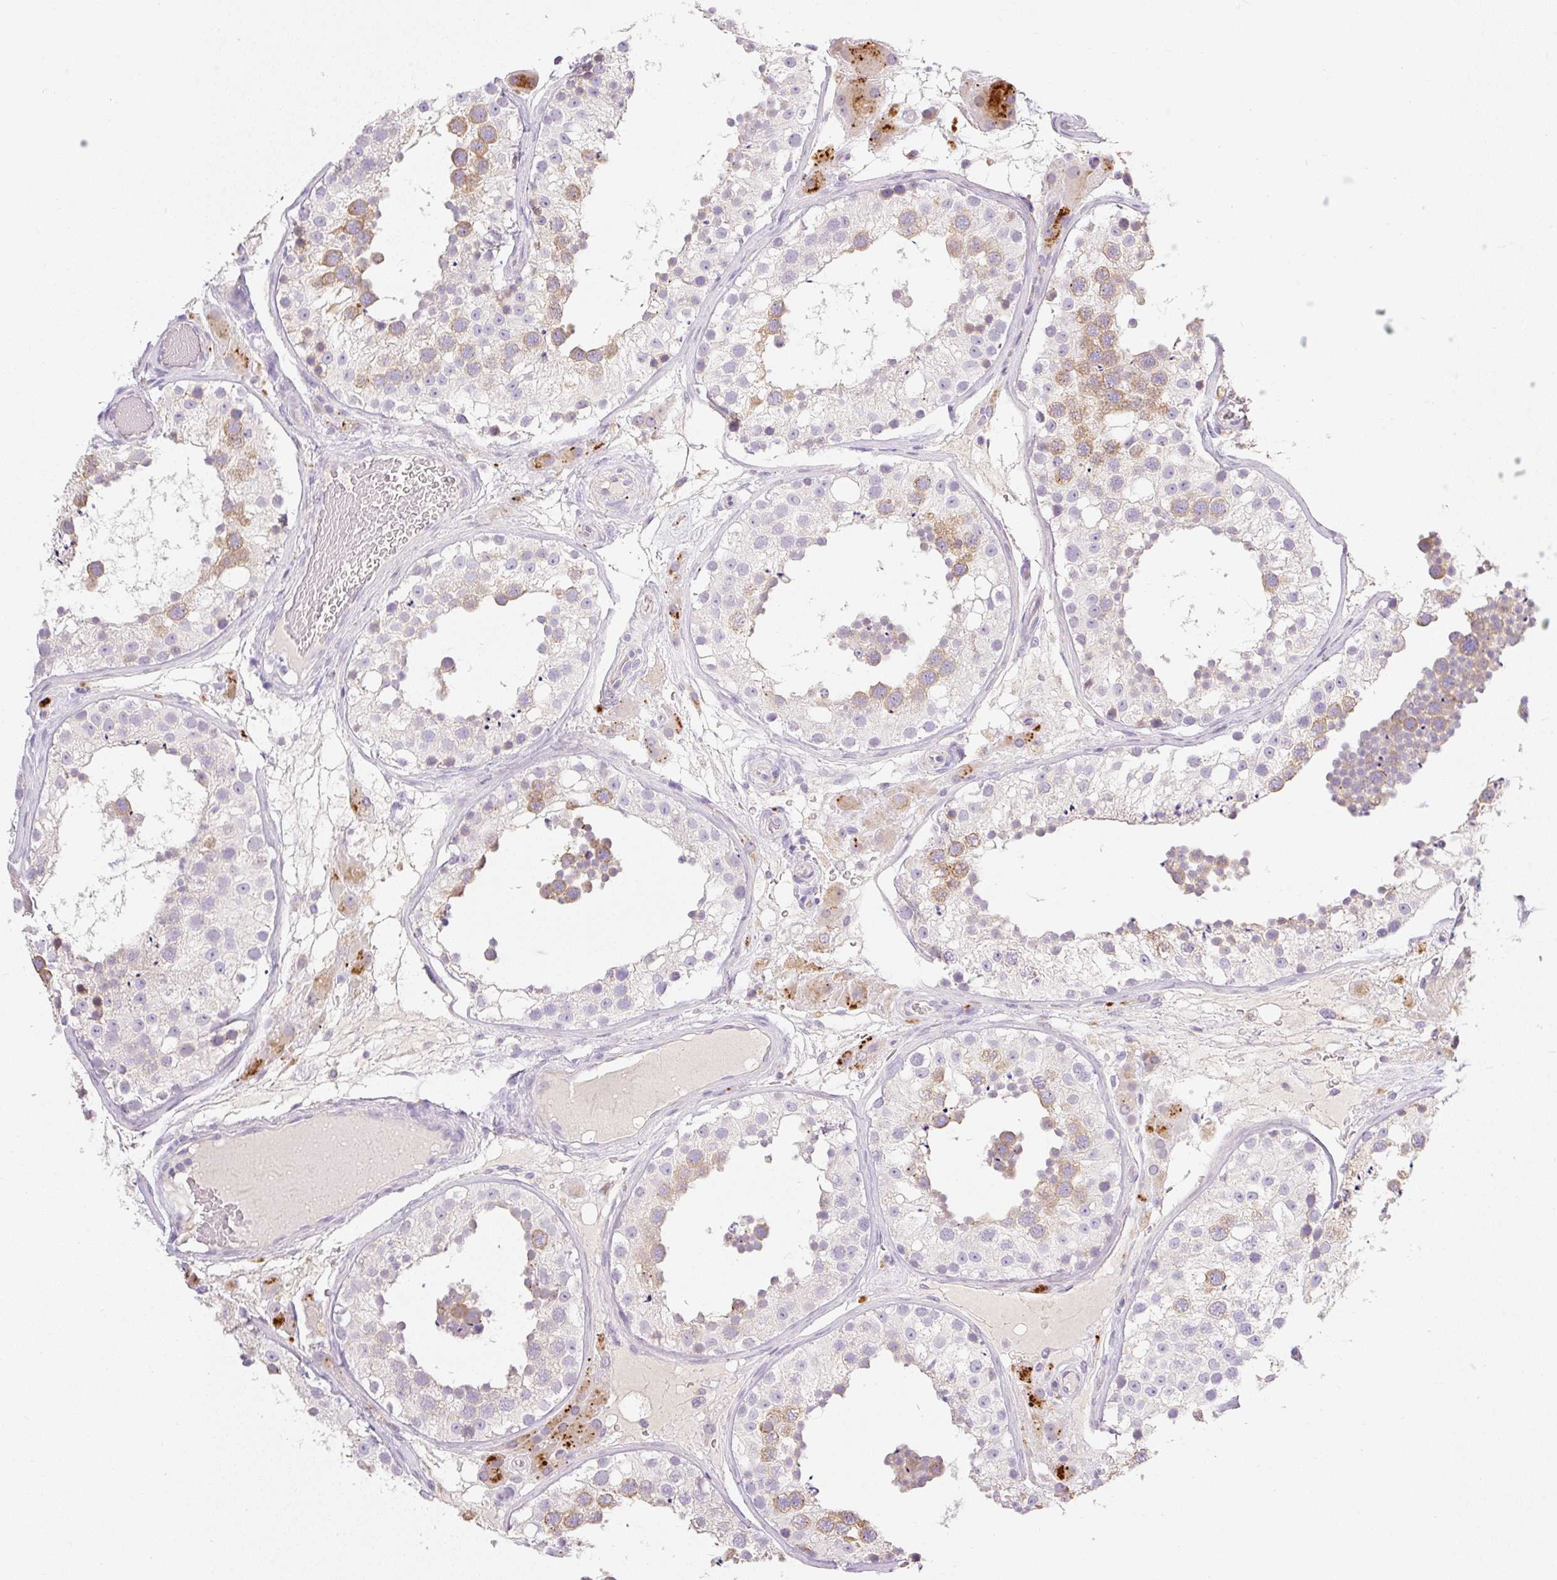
{"staining": {"intensity": "moderate", "quantity": "<25%", "location": "cytoplasmic/membranous"}, "tissue": "testis", "cell_type": "Cells in seminiferous ducts", "image_type": "normal", "snomed": [{"axis": "morphology", "description": "Normal tissue, NOS"}, {"axis": "topography", "description": "Testis"}], "caption": "A photomicrograph showing moderate cytoplasmic/membranous staining in approximately <25% of cells in seminiferous ducts in normal testis, as visualized by brown immunohistochemical staining.", "gene": "MIA2", "patient": {"sex": "male", "age": 26}}